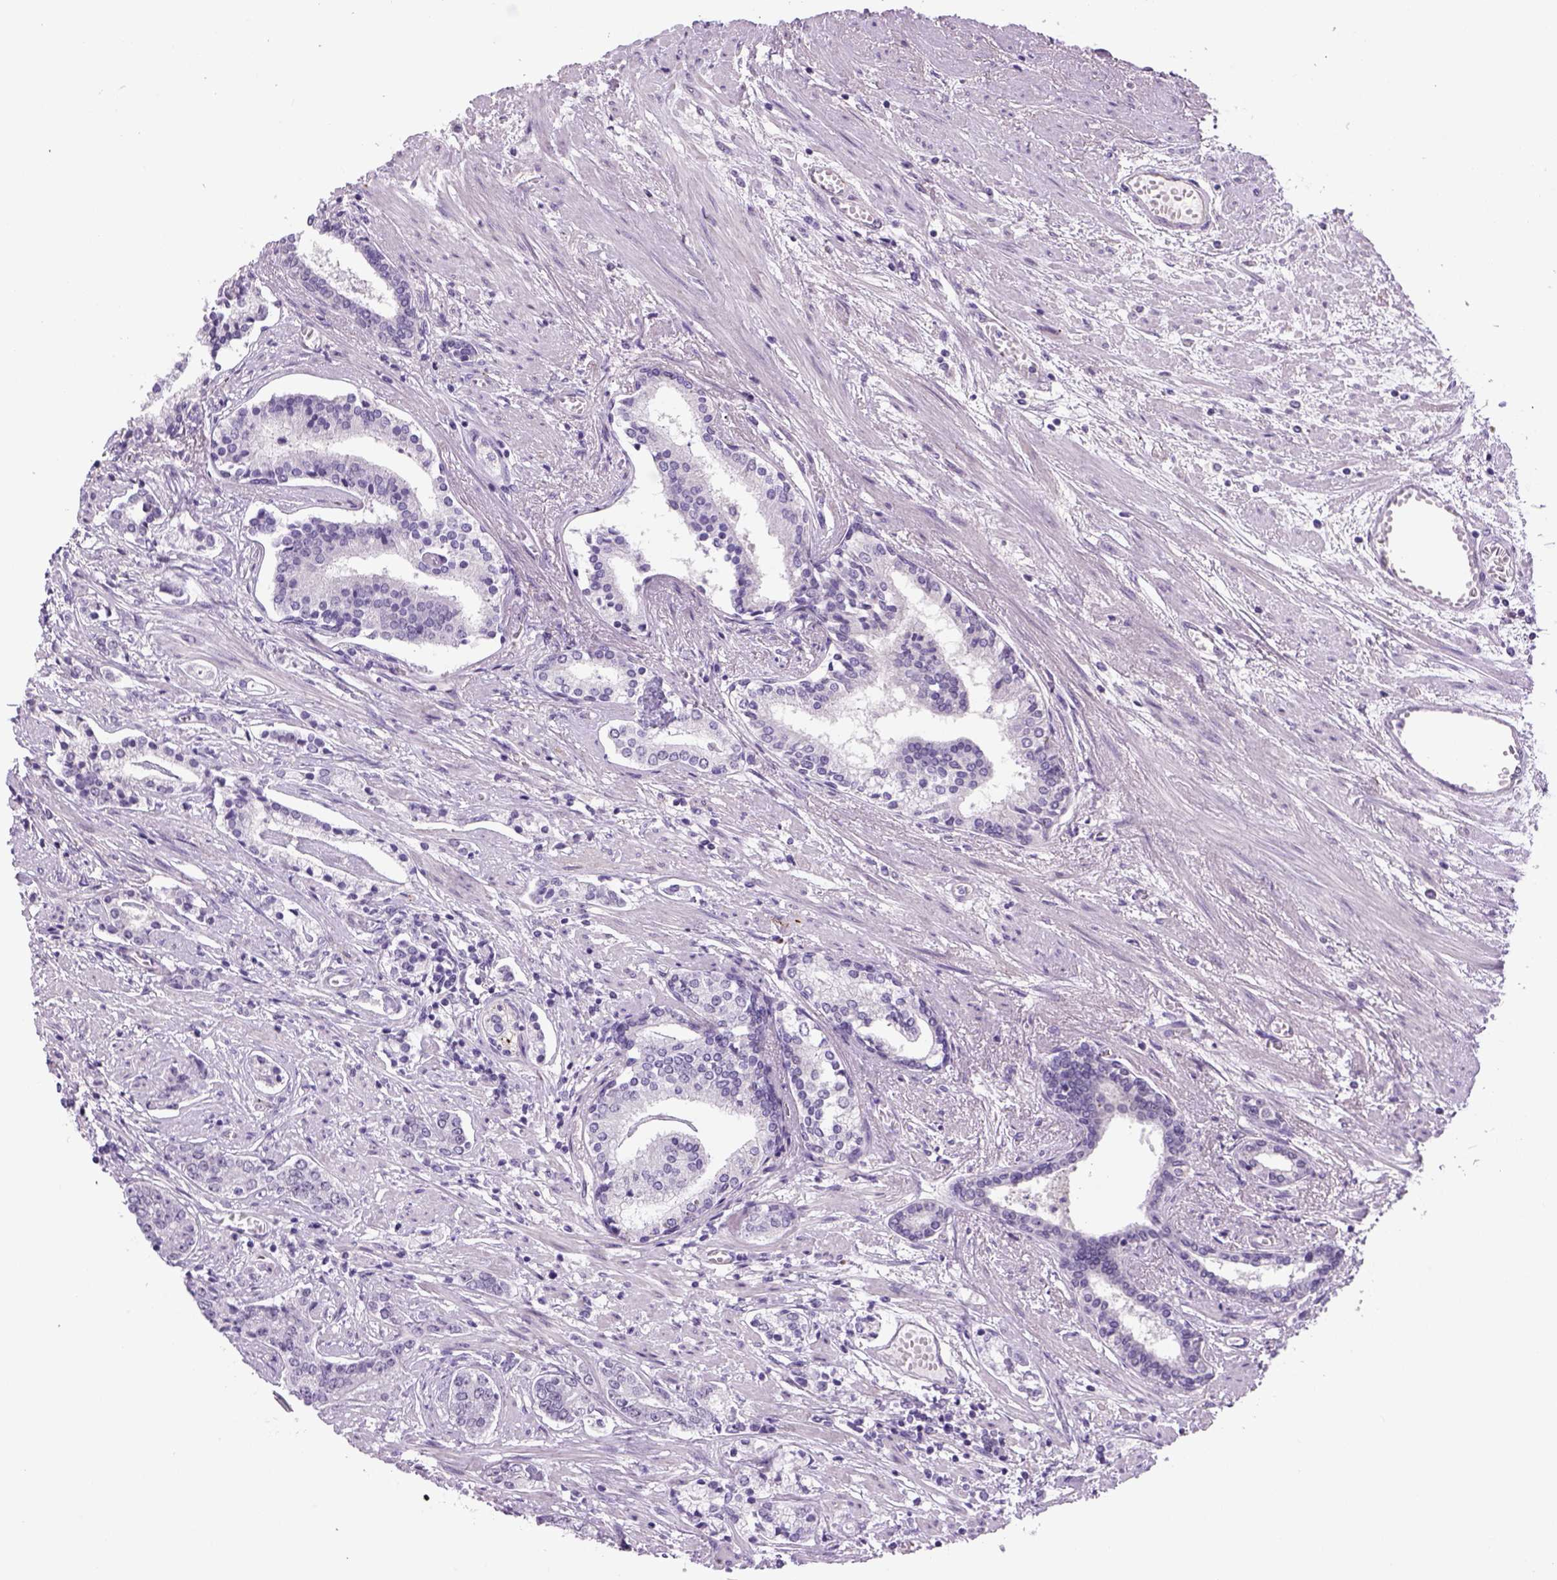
{"staining": {"intensity": "negative", "quantity": "none", "location": "none"}, "tissue": "prostate cancer", "cell_type": "Tumor cells", "image_type": "cancer", "snomed": [{"axis": "morphology", "description": "Adenocarcinoma, NOS"}, {"axis": "topography", "description": "Prostate"}], "caption": "High power microscopy image of an immunohistochemistry (IHC) image of adenocarcinoma (prostate), revealing no significant positivity in tumor cells.", "gene": "DBH", "patient": {"sex": "male", "age": 64}}